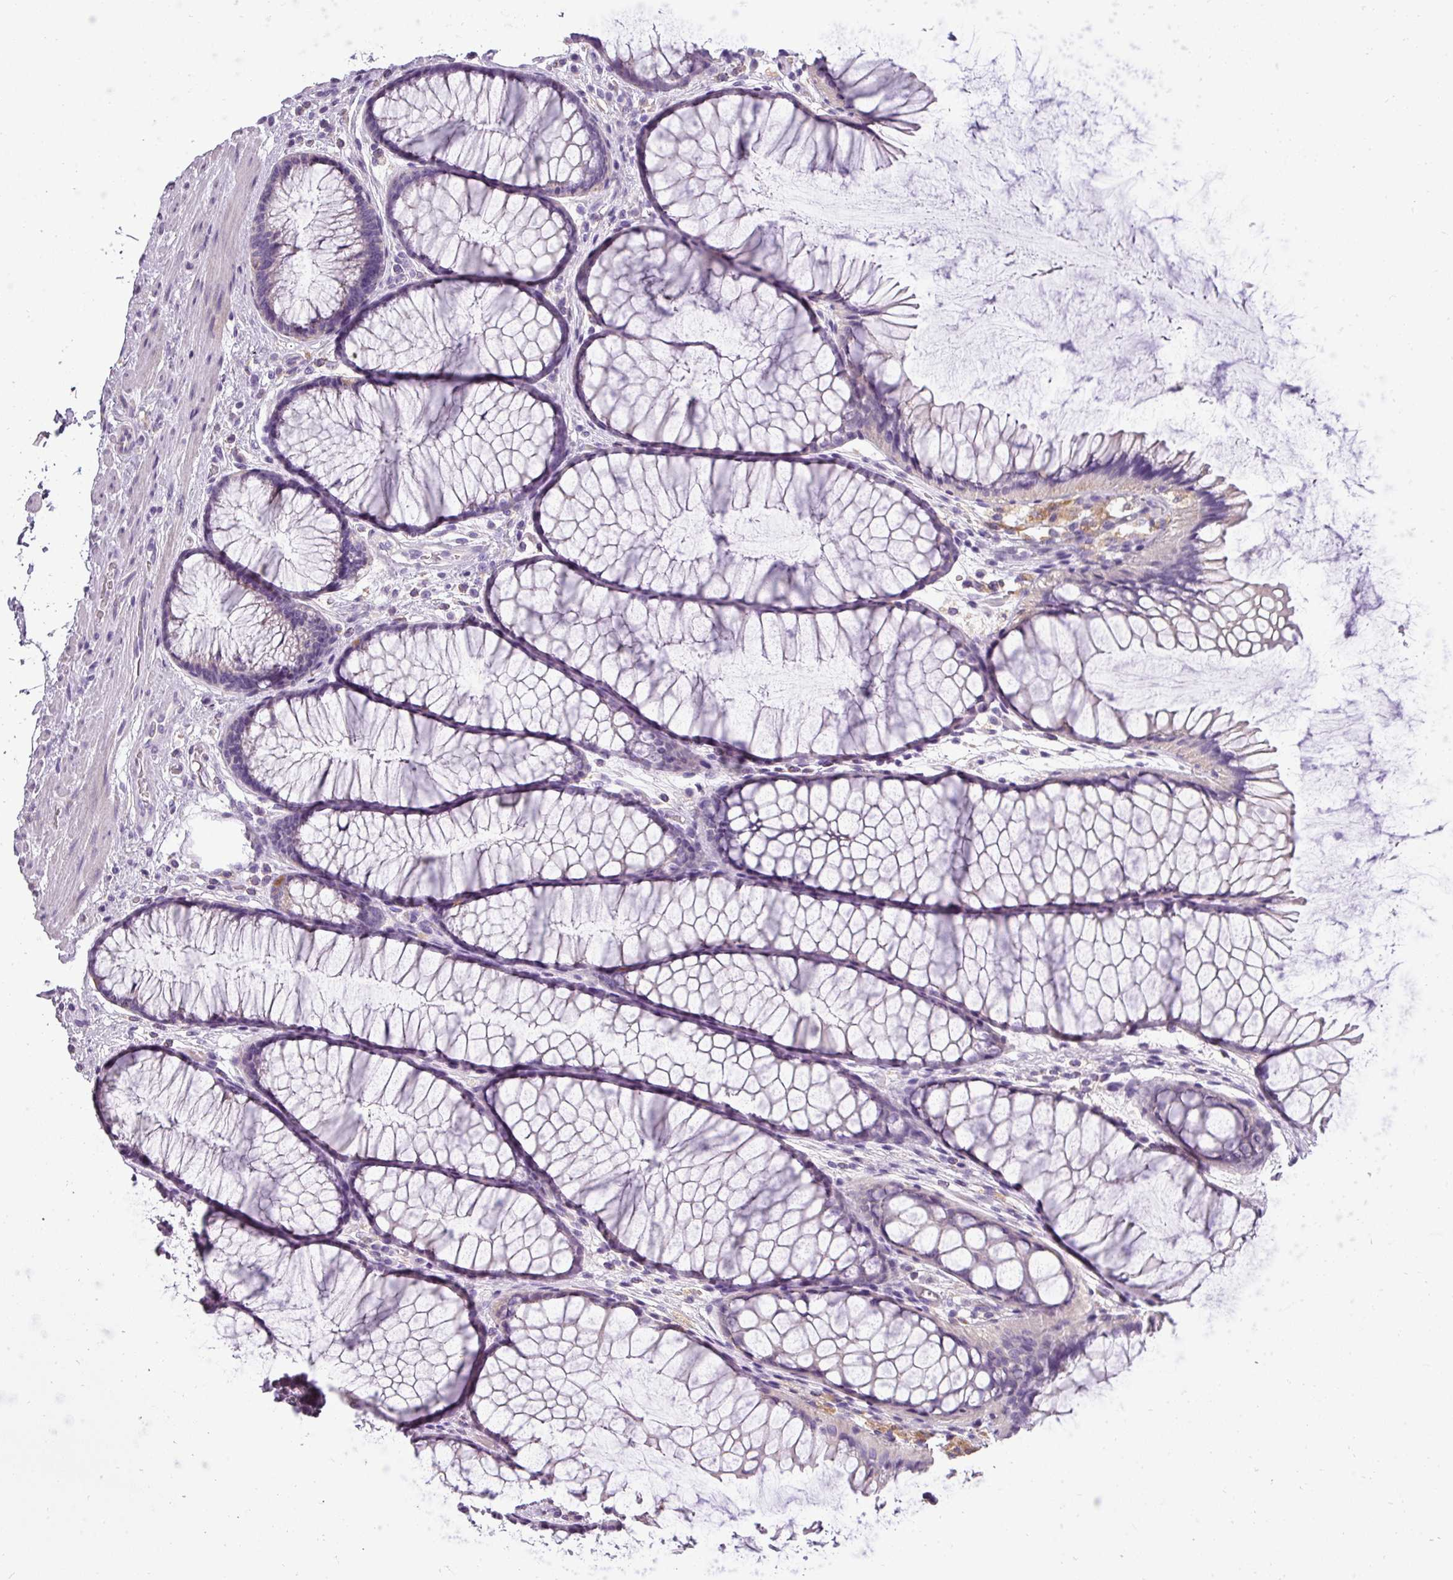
{"staining": {"intensity": "negative", "quantity": "none", "location": "none"}, "tissue": "colon", "cell_type": "Endothelial cells", "image_type": "normal", "snomed": [{"axis": "morphology", "description": "Normal tissue, NOS"}, {"axis": "topography", "description": "Colon"}], "caption": "Immunohistochemistry (IHC) of benign human colon exhibits no positivity in endothelial cells. (DAB immunohistochemistry (IHC) visualized using brightfield microscopy, high magnification).", "gene": "ATP6V1D", "patient": {"sex": "female", "age": 82}}